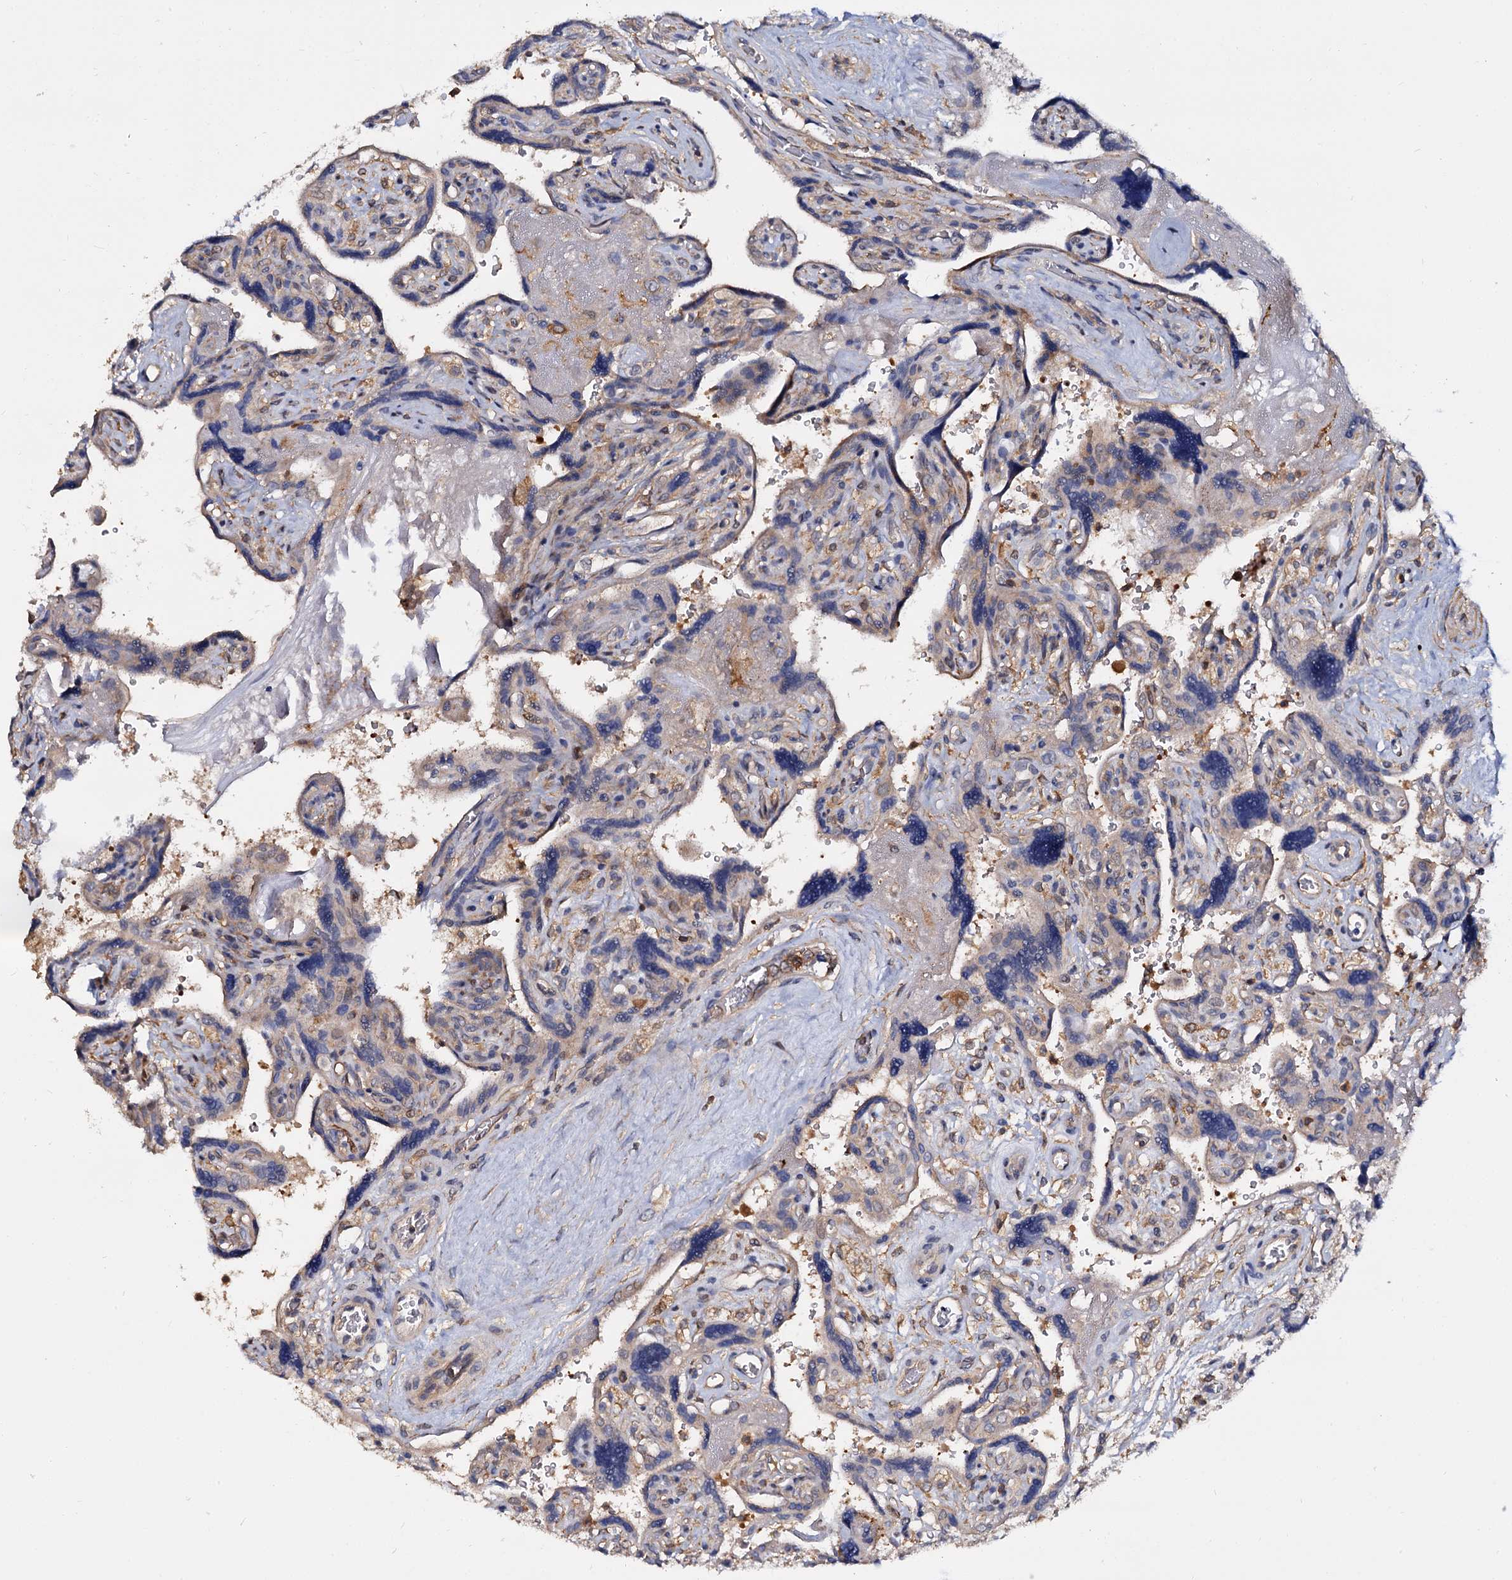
{"staining": {"intensity": "moderate", "quantity": "25%-75%", "location": "cytoplasmic/membranous"}, "tissue": "placenta", "cell_type": "Trophoblastic cells", "image_type": "normal", "snomed": [{"axis": "morphology", "description": "Normal tissue, NOS"}, {"axis": "topography", "description": "Placenta"}], "caption": "Protein staining displays moderate cytoplasmic/membranous positivity in about 25%-75% of trophoblastic cells in unremarkable placenta.", "gene": "ANKRD13A", "patient": {"sex": "female", "age": 39}}